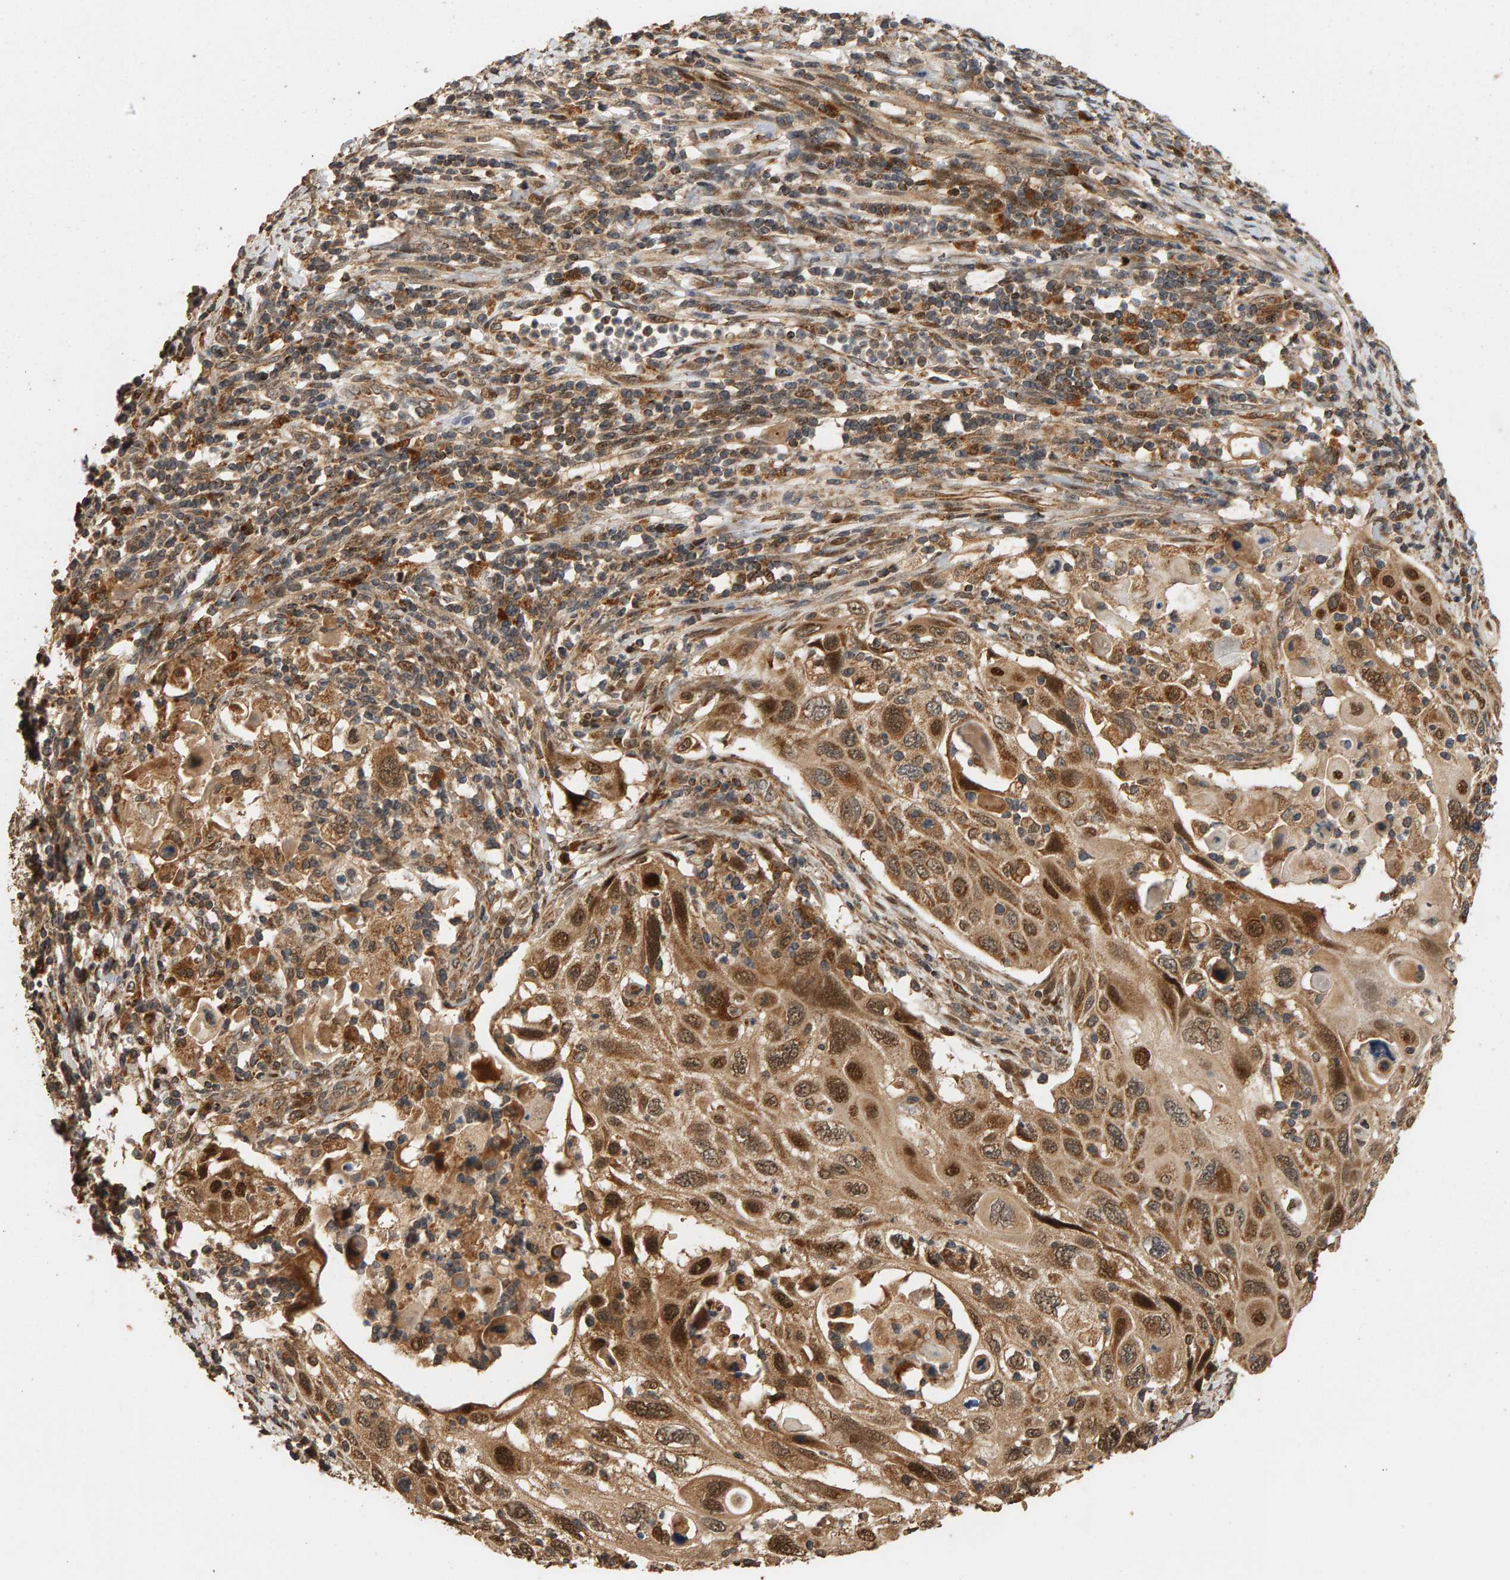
{"staining": {"intensity": "moderate", "quantity": ">75%", "location": "cytoplasmic/membranous,nuclear"}, "tissue": "cervical cancer", "cell_type": "Tumor cells", "image_type": "cancer", "snomed": [{"axis": "morphology", "description": "Squamous cell carcinoma, NOS"}, {"axis": "topography", "description": "Cervix"}], "caption": "A micrograph of human cervical cancer stained for a protein reveals moderate cytoplasmic/membranous and nuclear brown staining in tumor cells.", "gene": "GSTK1", "patient": {"sex": "female", "age": 70}}